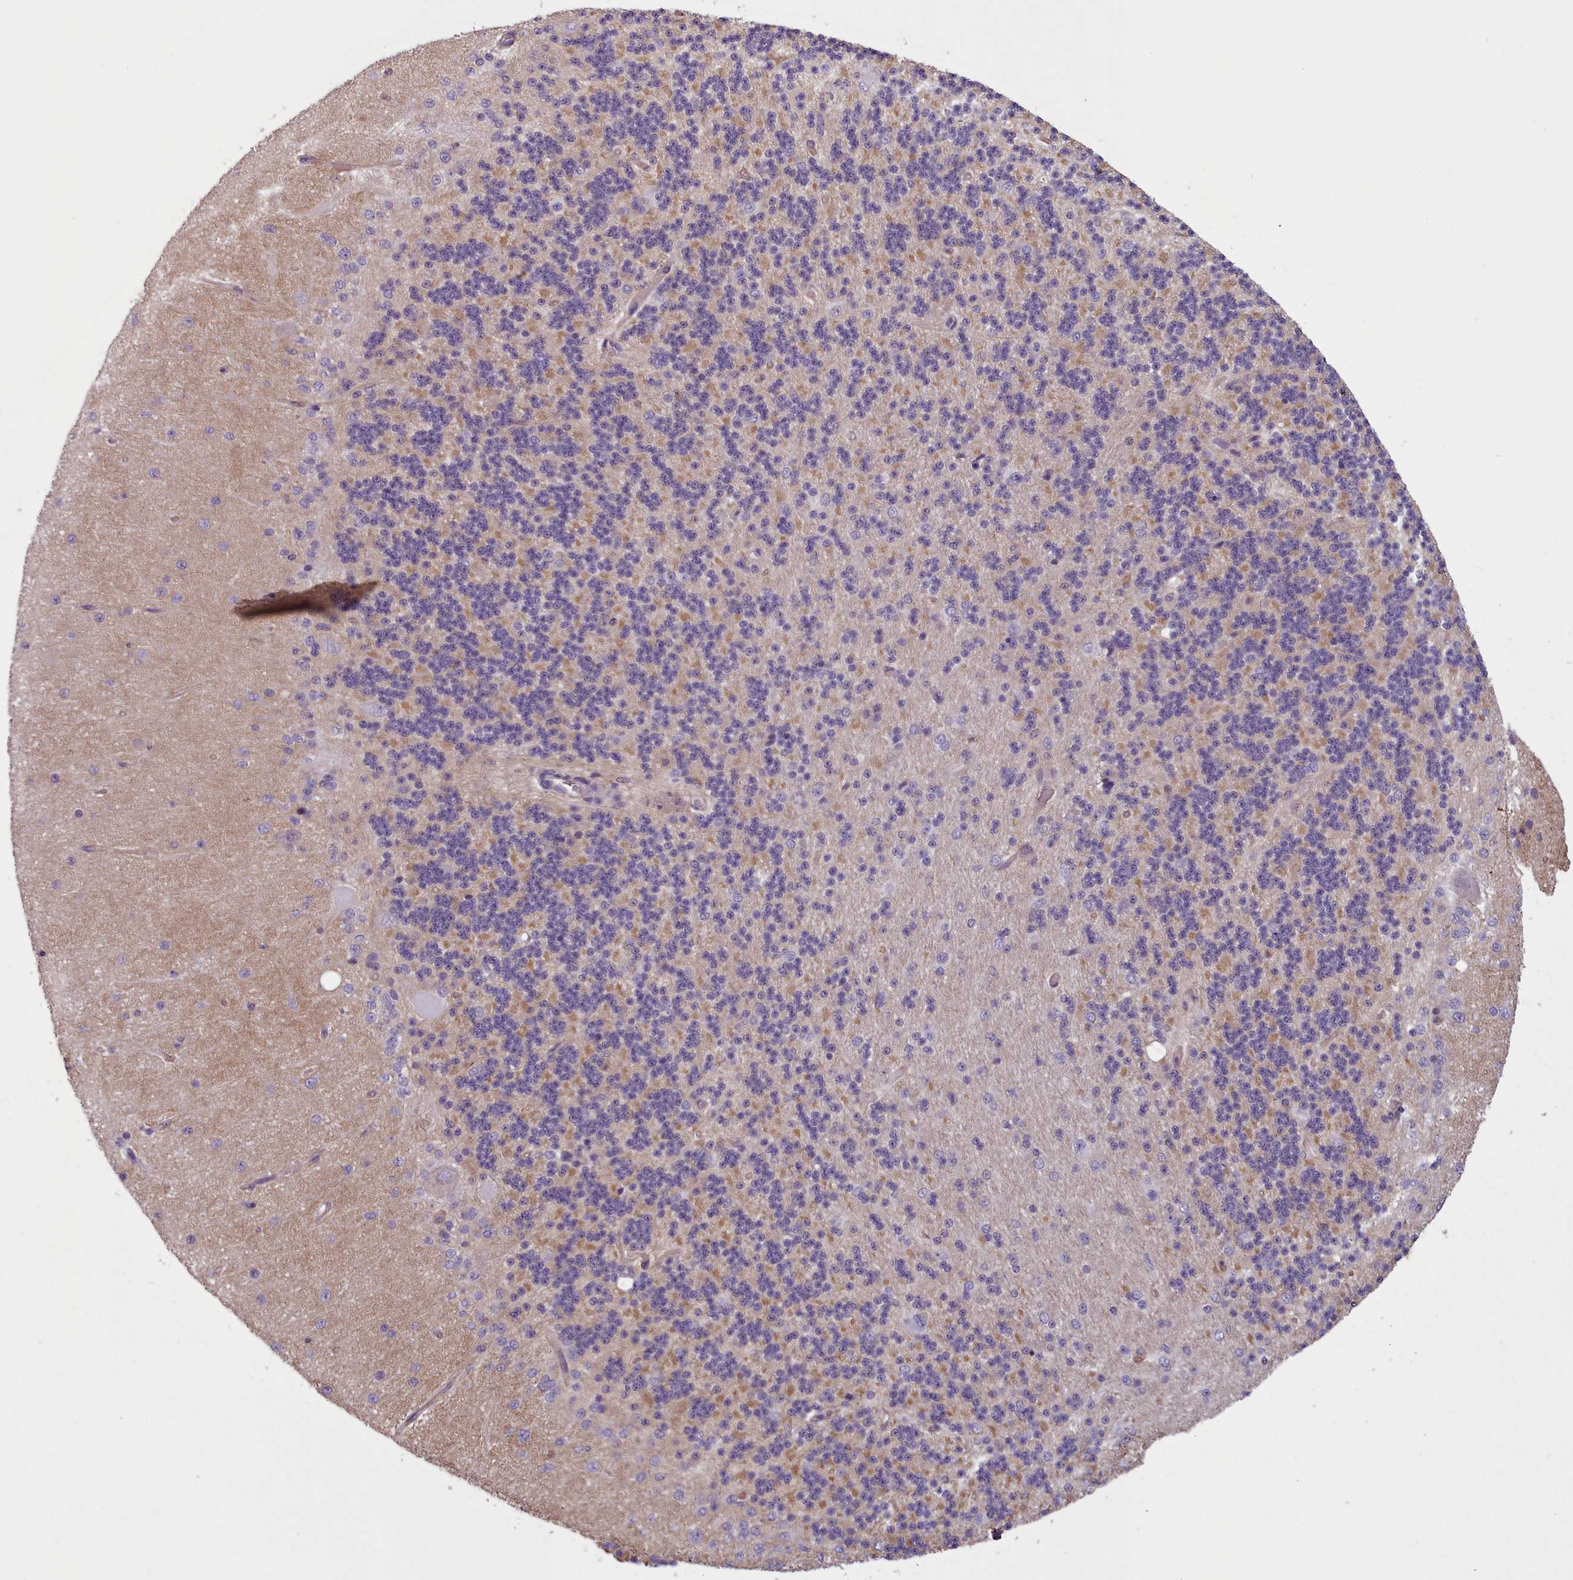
{"staining": {"intensity": "moderate", "quantity": "25%-75%", "location": "cytoplasmic/membranous"}, "tissue": "cerebellum", "cell_type": "Cells in granular layer", "image_type": "normal", "snomed": [{"axis": "morphology", "description": "Normal tissue, NOS"}, {"axis": "topography", "description": "Cerebellum"}], "caption": "The immunohistochemical stain shows moderate cytoplasmic/membranous expression in cells in granular layer of unremarkable cerebellum.", "gene": "PLD4", "patient": {"sex": "female", "age": 29}}